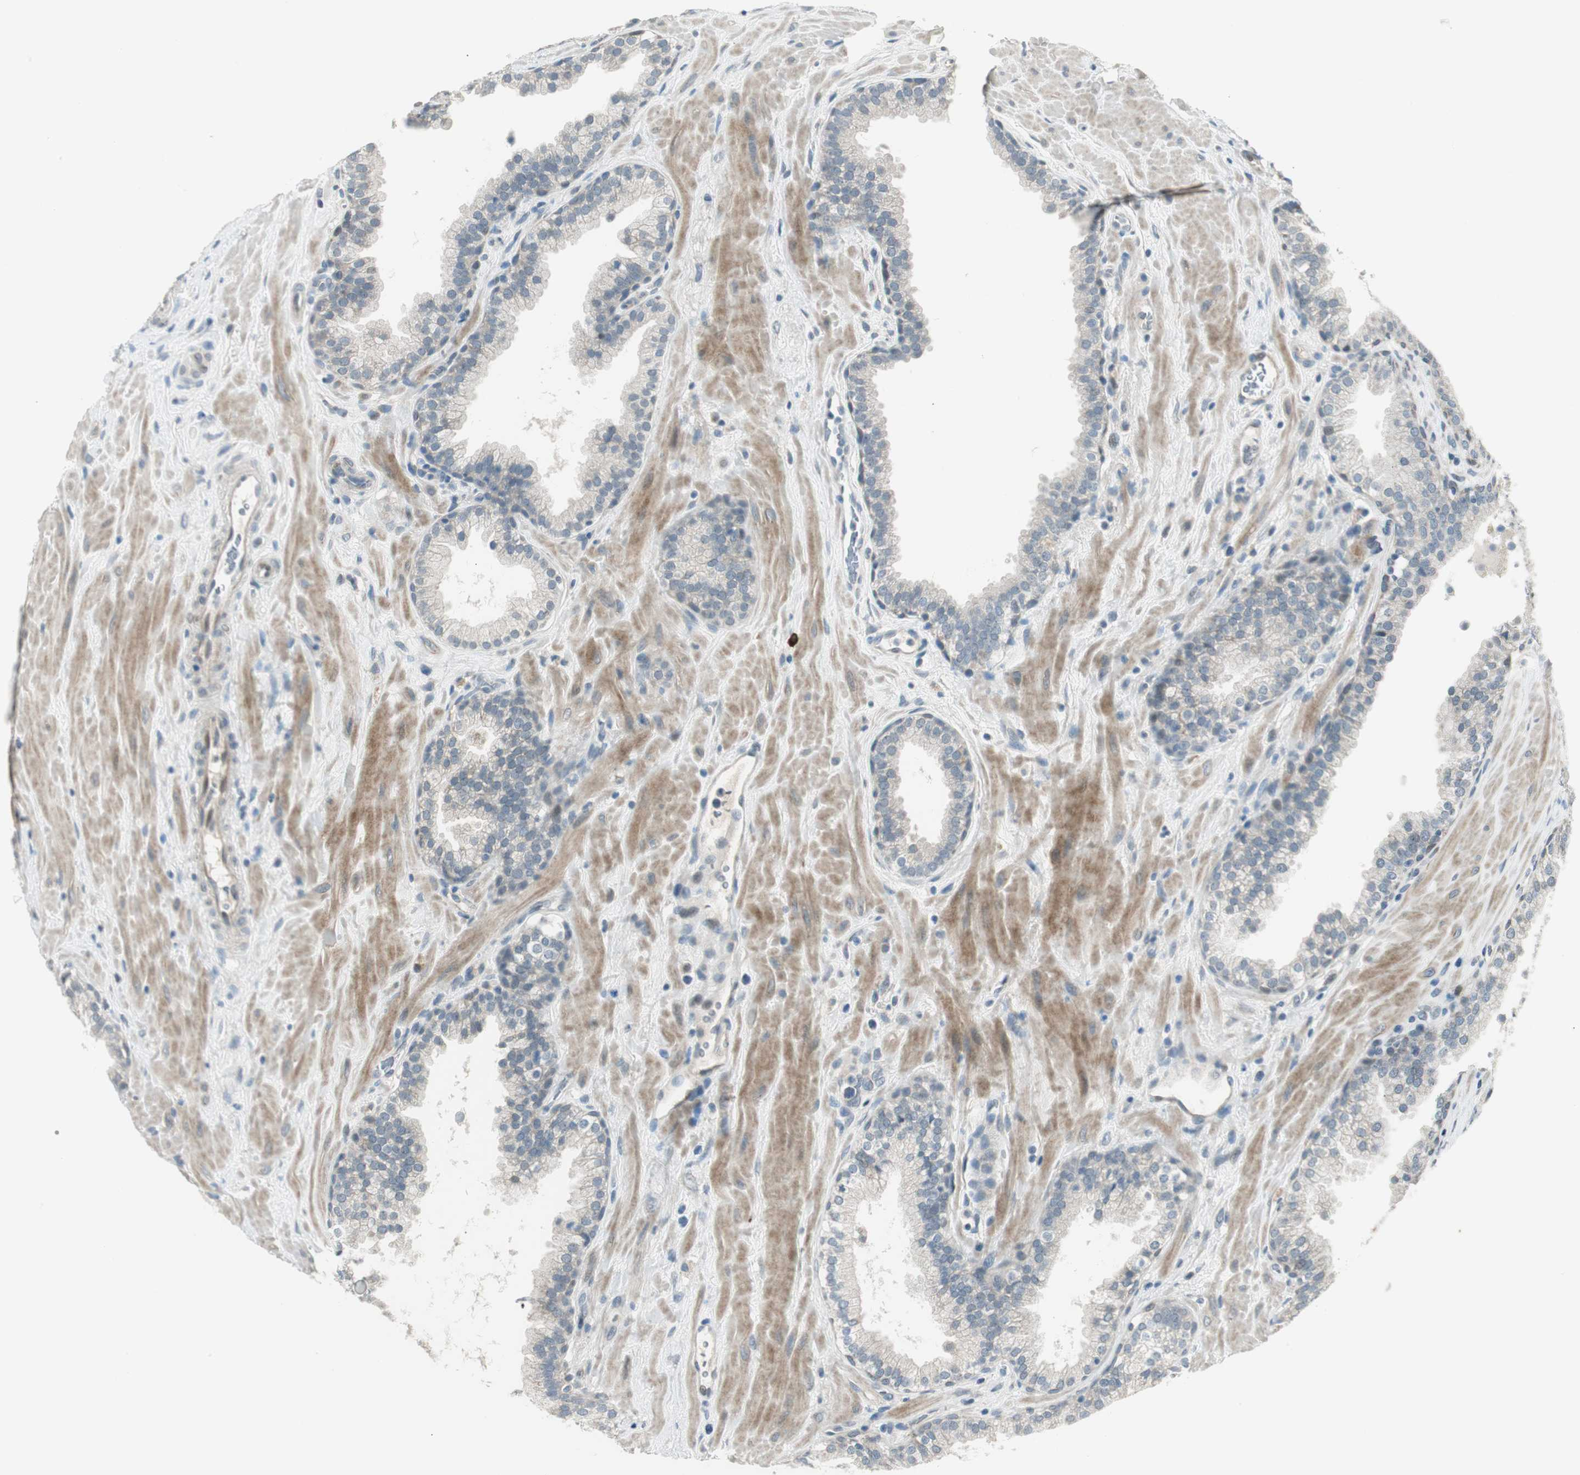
{"staining": {"intensity": "weak", "quantity": "<25%", "location": "cytoplasmic/membranous"}, "tissue": "prostate", "cell_type": "Glandular cells", "image_type": "normal", "snomed": [{"axis": "morphology", "description": "Normal tissue, NOS"}, {"axis": "topography", "description": "Prostate"}], "caption": "High power microscopy photomicrograph of an immunohistochemistry histopathology image of benign prostate, revealing no significant positivity in glandular cells.", "gene": "PCDHB15", "patient": {"sex": "male", "age": 51}}